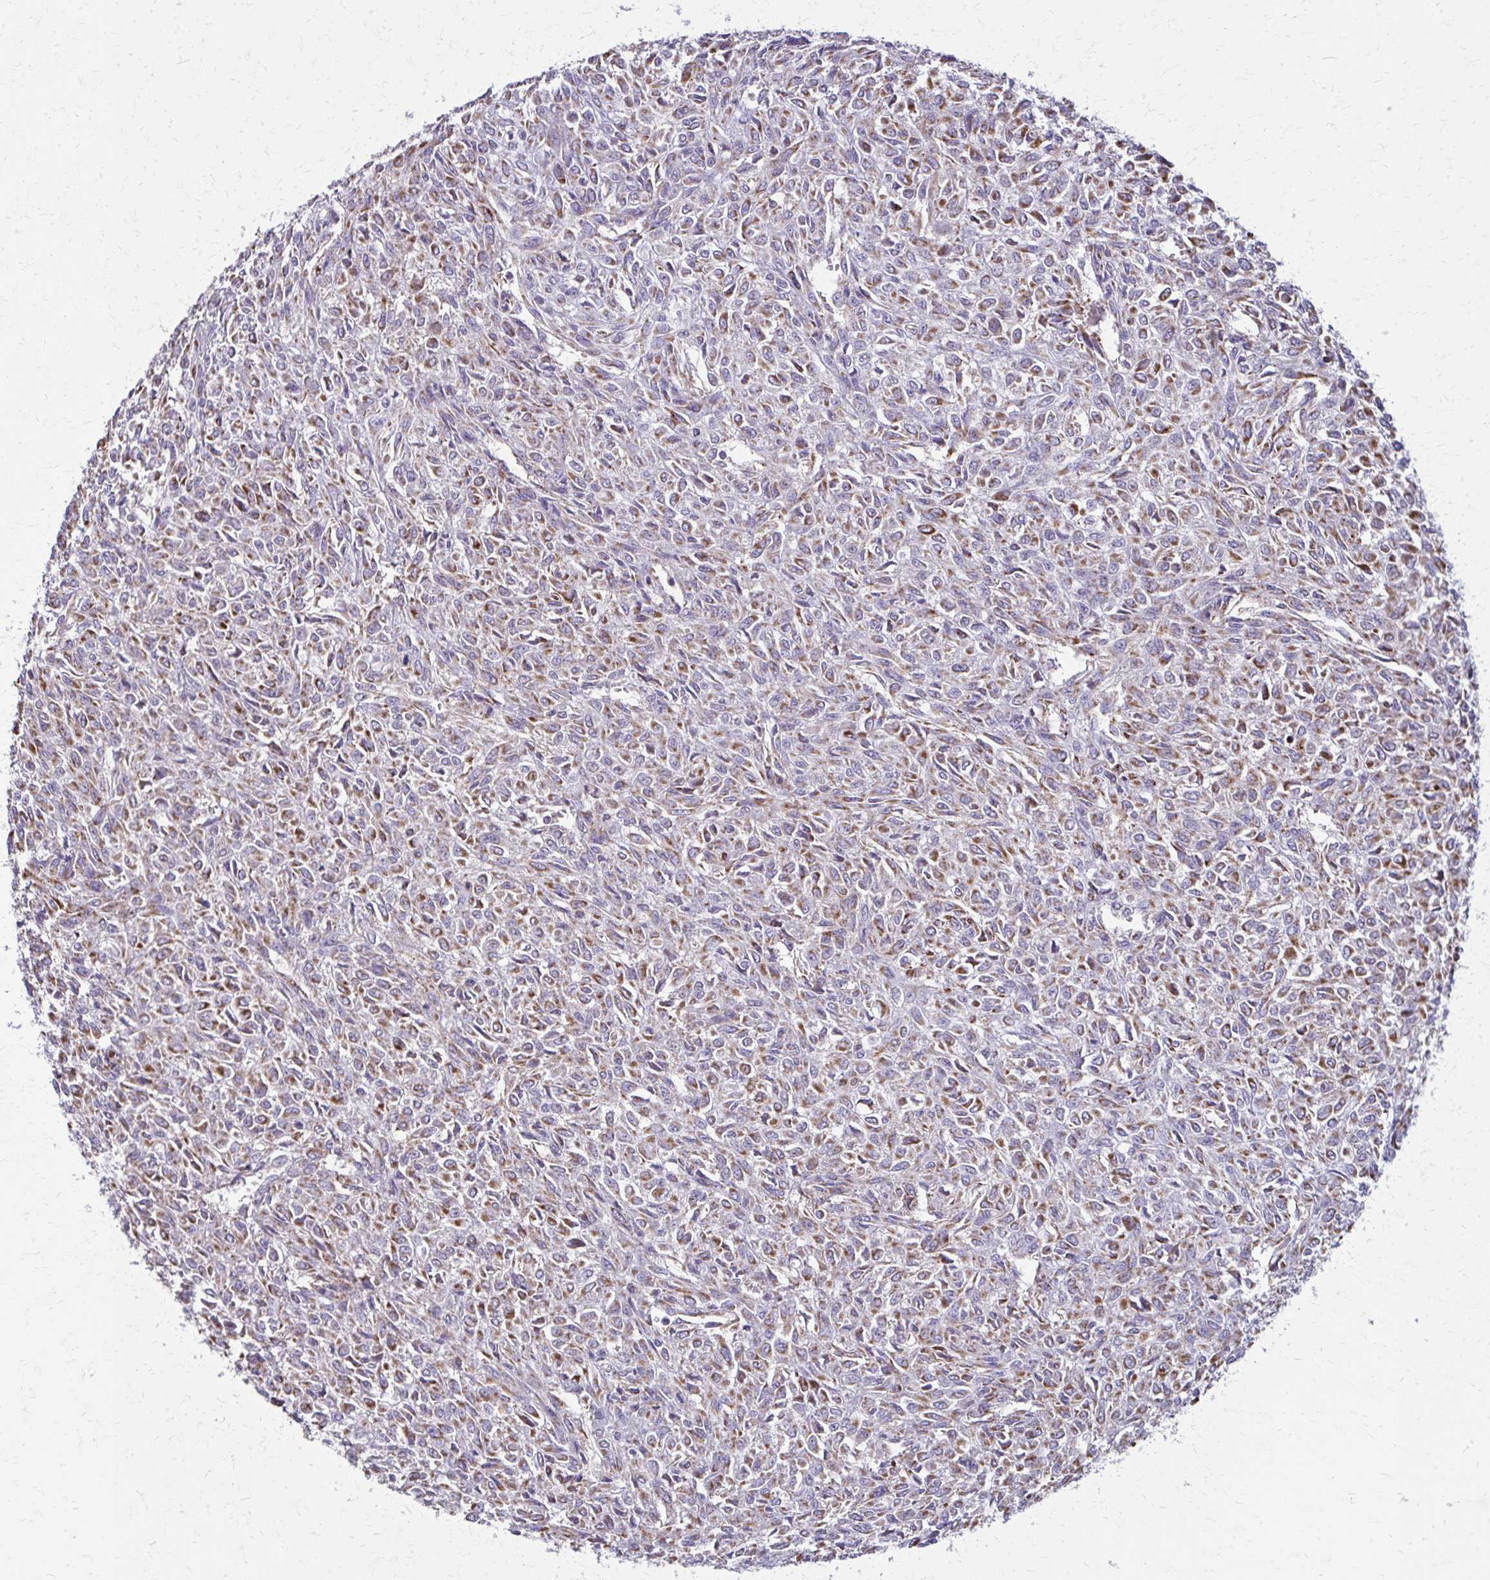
{"staining": {"intensity": "moderate", "quantity": "25%-75%", "location": "cytoplasmic/membranous"}, "tissue": "renal cancer", "cell_type": "Tumor cells", "image_type": "cancer", "snomed": [{"axis": "morphology", "description": "Adenocarcinoma, NOS"}, {"axis": "topography", "description": "Kidney"}], "caption": "Immunohistochemistry histopathology image of neoplastic tissue: human renal cancer stained using immunohistochemistry displays medium levels of moderate protein expression localized specifically in the cytoplasmic/membranous of tumor cells, appearing as a cytoplasmic/membranous brown color.", "gene": "TVP23A", "patient": {"sex": "male", "age": 58}}